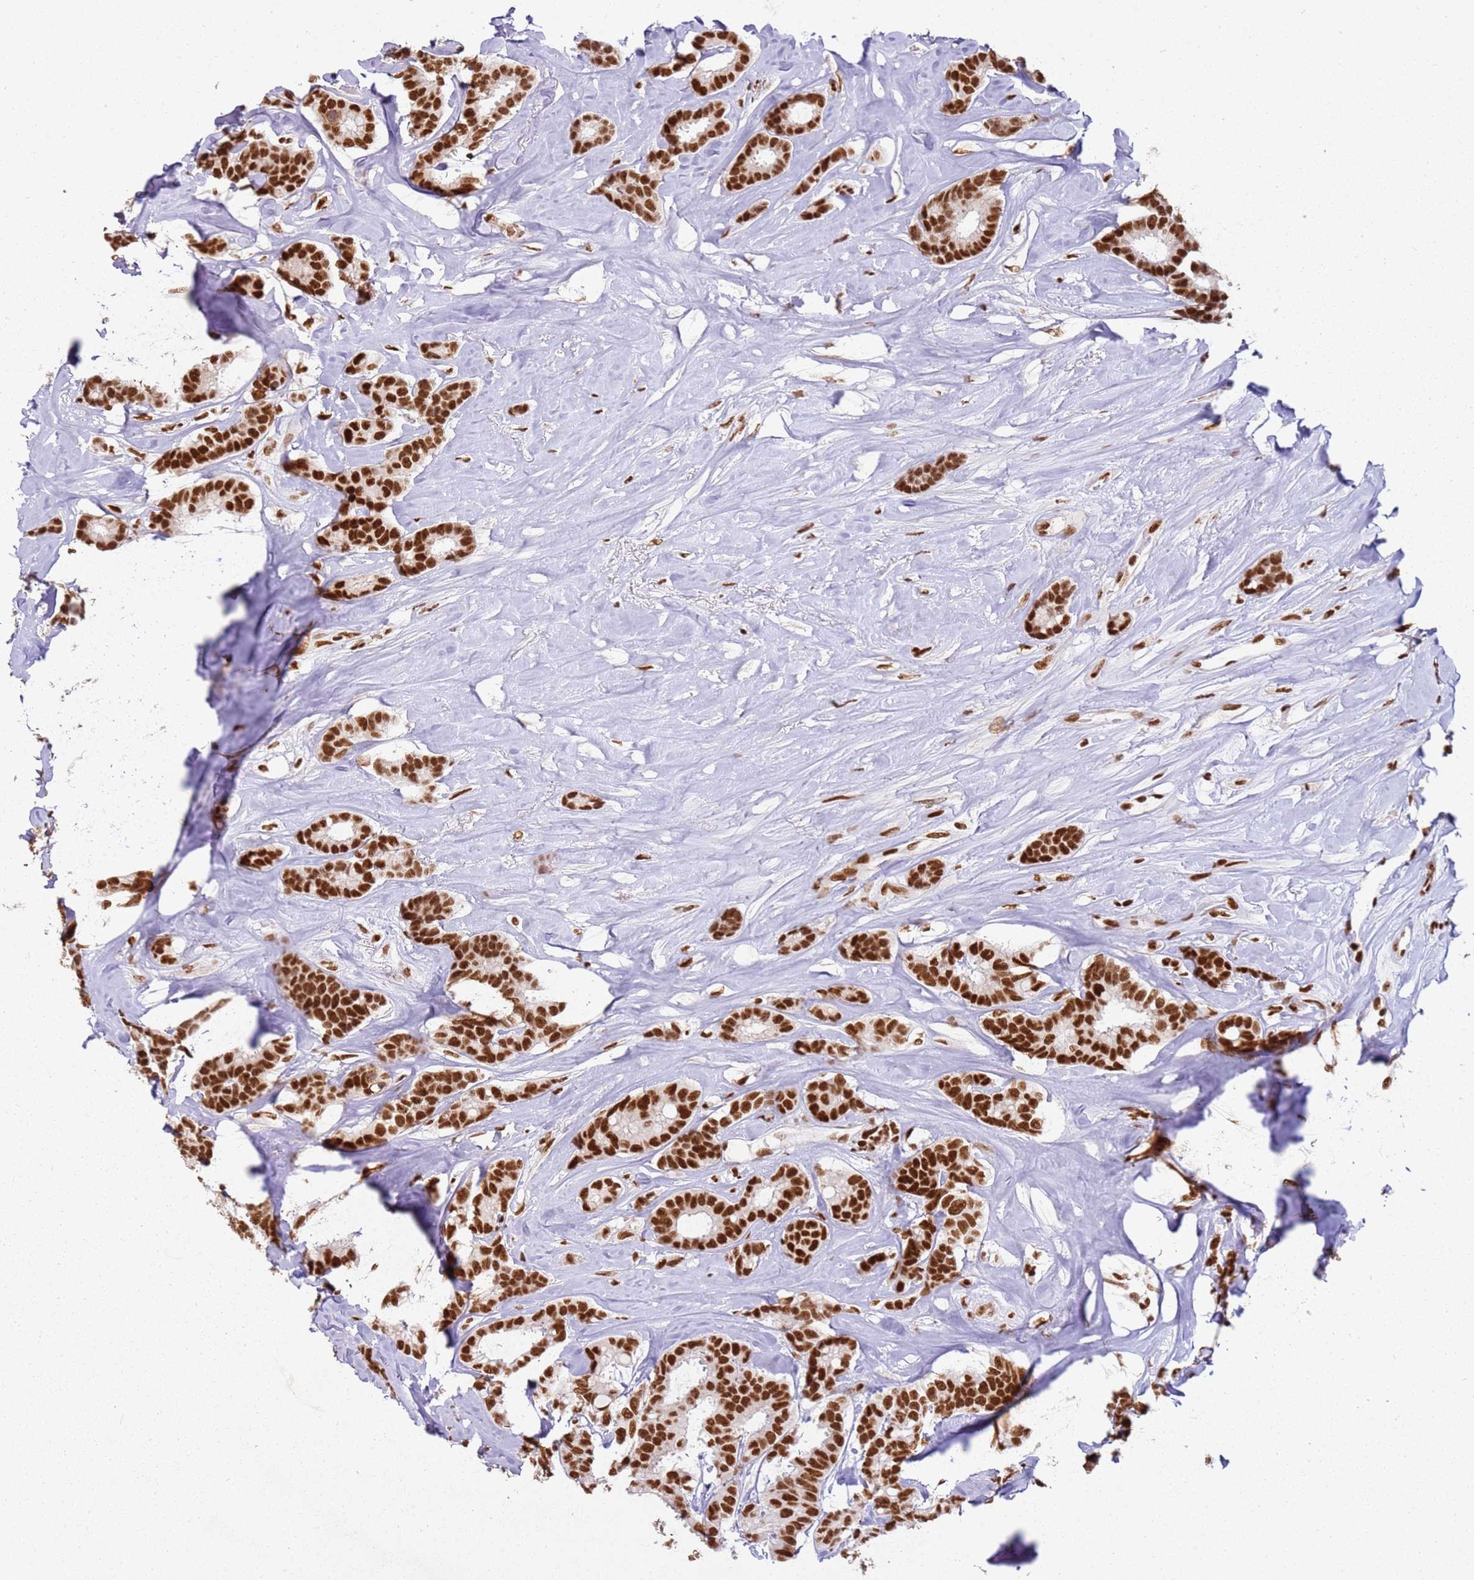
{"staining": {"intensity": "strong", "quantity": ">75%", "location": "nuclear"}, "tissue": "breast cancer", "cell_type": "Tumor cells", "image_type": "cancer", "snomed": [{"axis": "morphology", "description": "Duct carcinoma"}, {"axis": "topography", "description": "Breast"}], "caption": "Immunohistochemical staining of infiltrating ductal carcinoma (breast) exhibits high levels of strong nuclear staining in approximately >75% of tumor cells.", "gene": "TENT4A", "patient": {"sex": "female", "age": 87}}